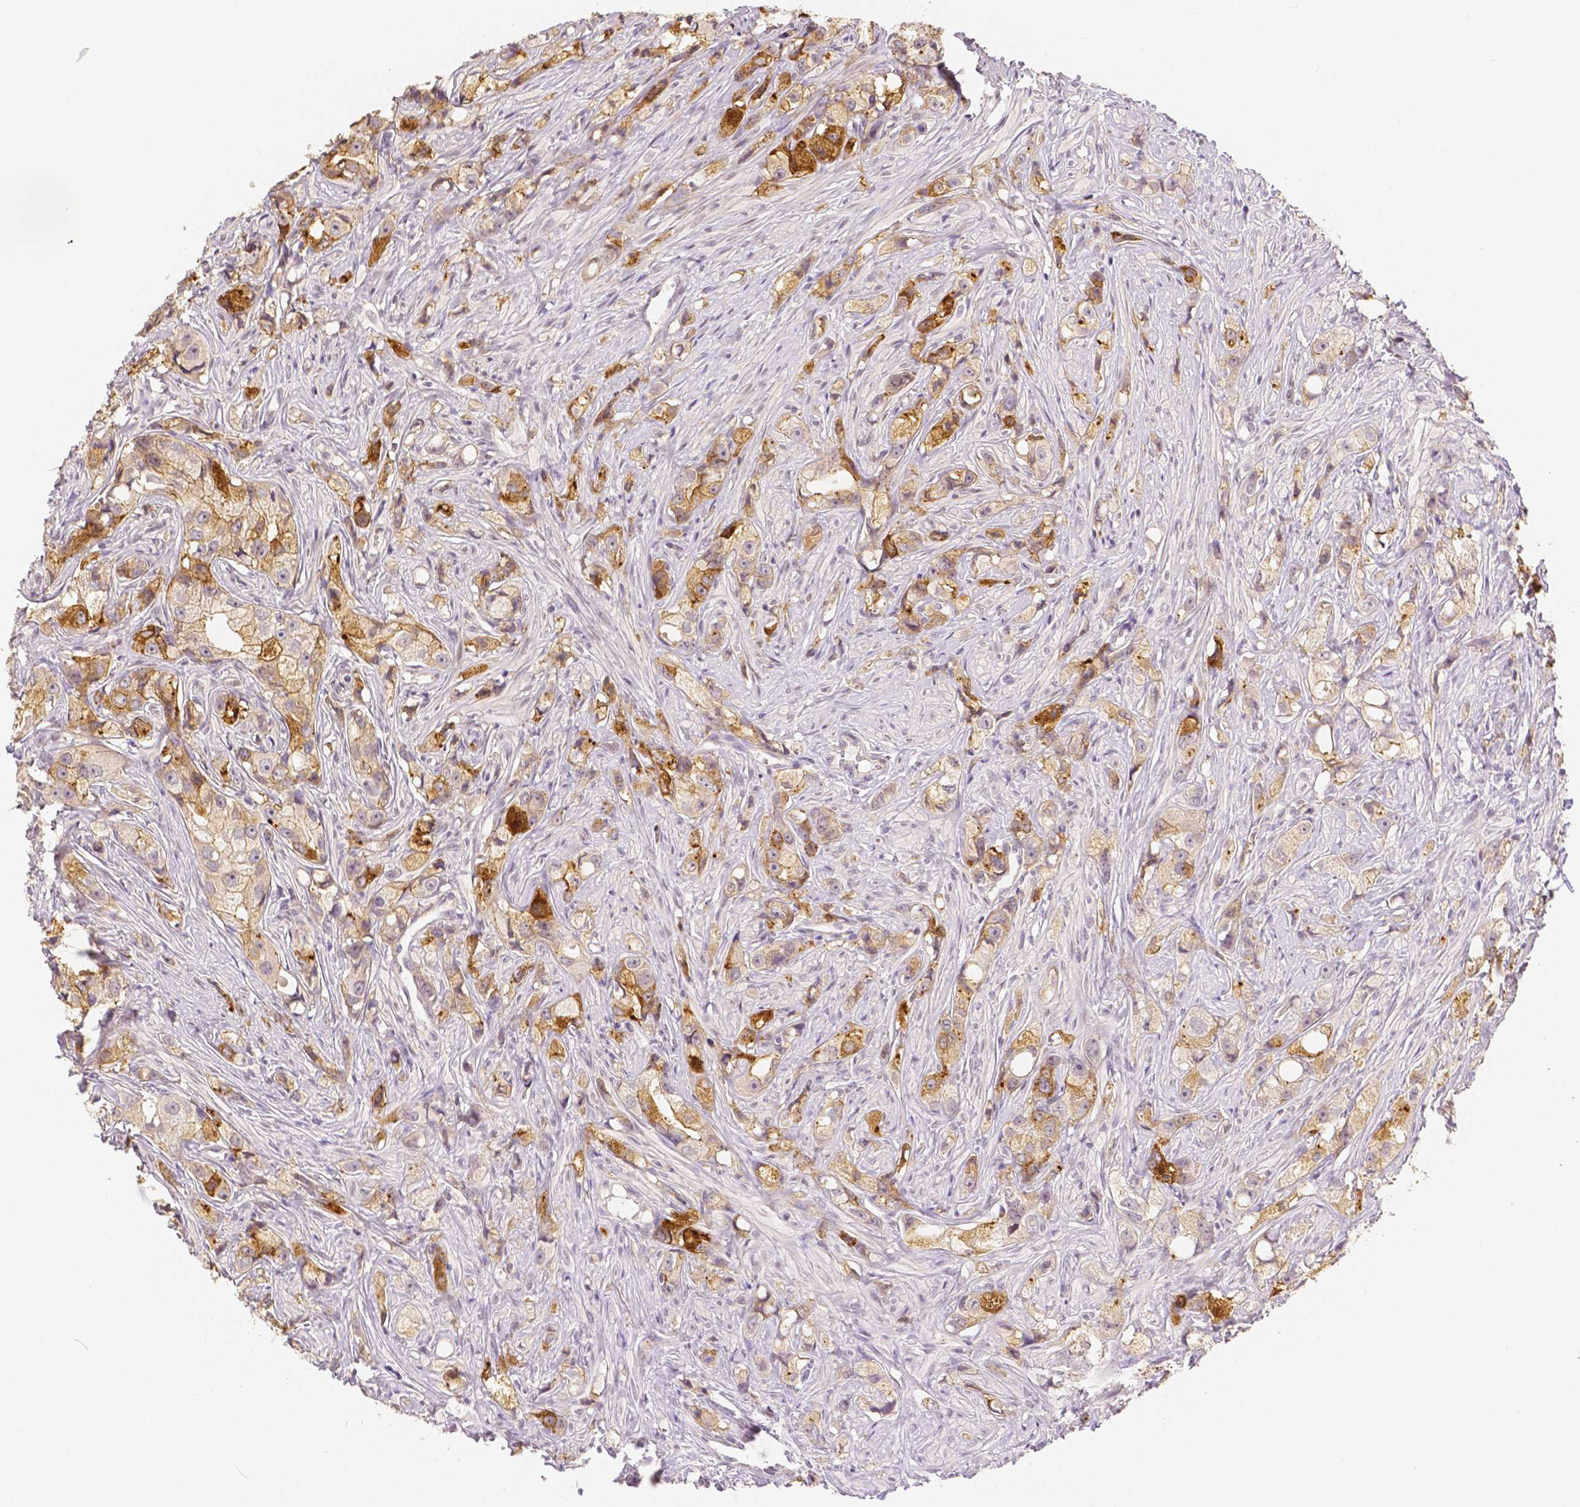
{"staining": {"intensity": "moderate", "quantity": ">75%", "location": "cytoplasmic/membranous"}, "tissue": "prostate cancer", "cell_type": "Tumor cells", "image_type": "cancer", "snomed": [{"axis": "morphology", "description": "Adenocarcinoma, High grade"}, {"axis": "topography", "description": "Prostate"}], "caption": "Immunohistochemical staining of prostate cancer (high-grade adenocarcinoma) demonstrates medium levels of moderate cytoplasmic/membranous expression in approximately >75% of tumor cells.", "gene": "OCLN", "patient": {"sex": "male", "age": 75}}